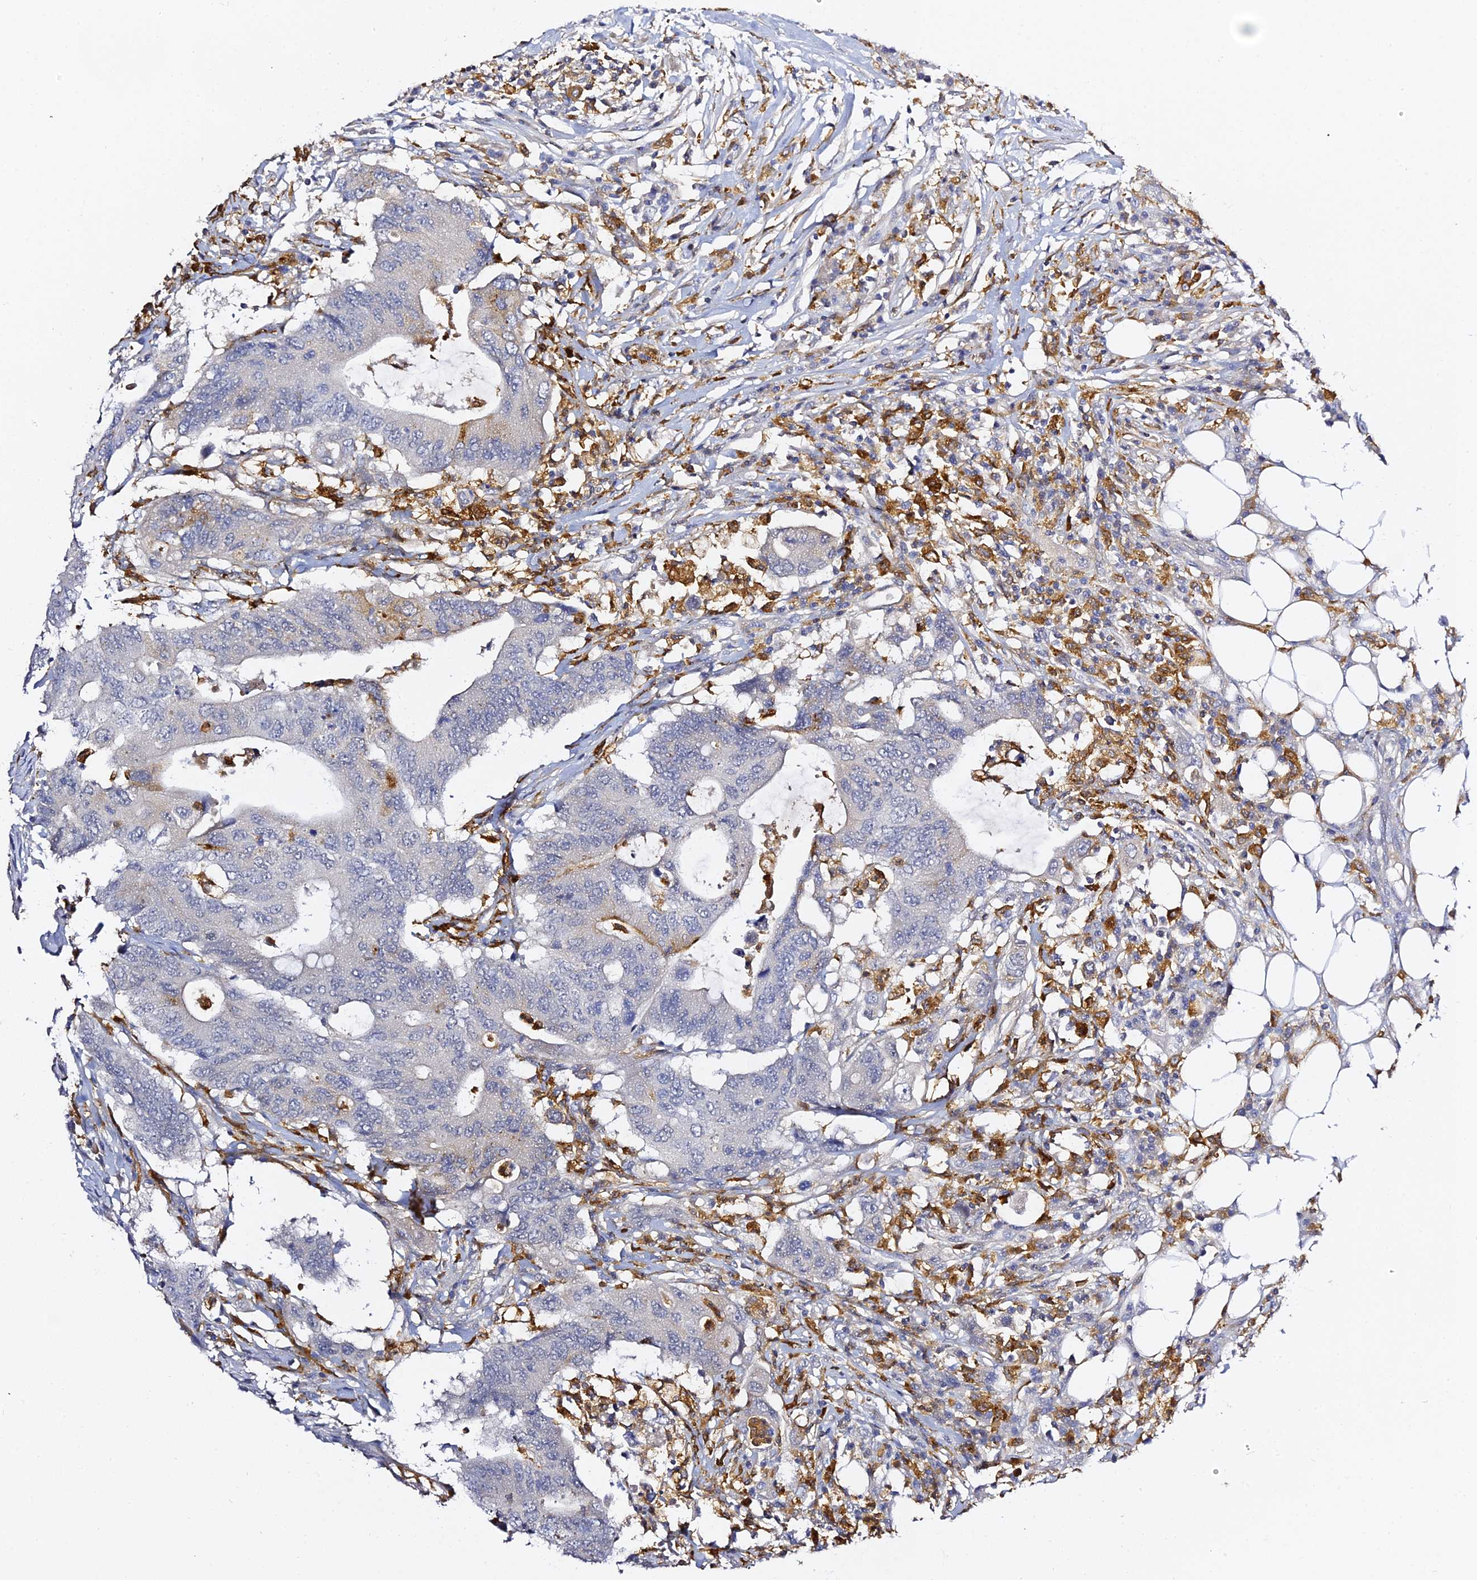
{"staining": {"intensity": "weak", "quantity": "<25%", "location": "cytoplasmic/membranous"}, "tissue": "colorectal cancer", "cell_type": "Tumor cells", "image_type": "cancer", "snomed": [{"axis": "morphology", "description": "Adenocarcinoma, NOS"}, {"axis": "topography", "description": "Colon"}], "caption": "This is an immunohistochemistry photomicrograph of colorectal cancer (adenocarcinoma). There is no expression in tumor cells.", "gene": "IL4I1", "patient": {"sex": "male", "age": 71}}